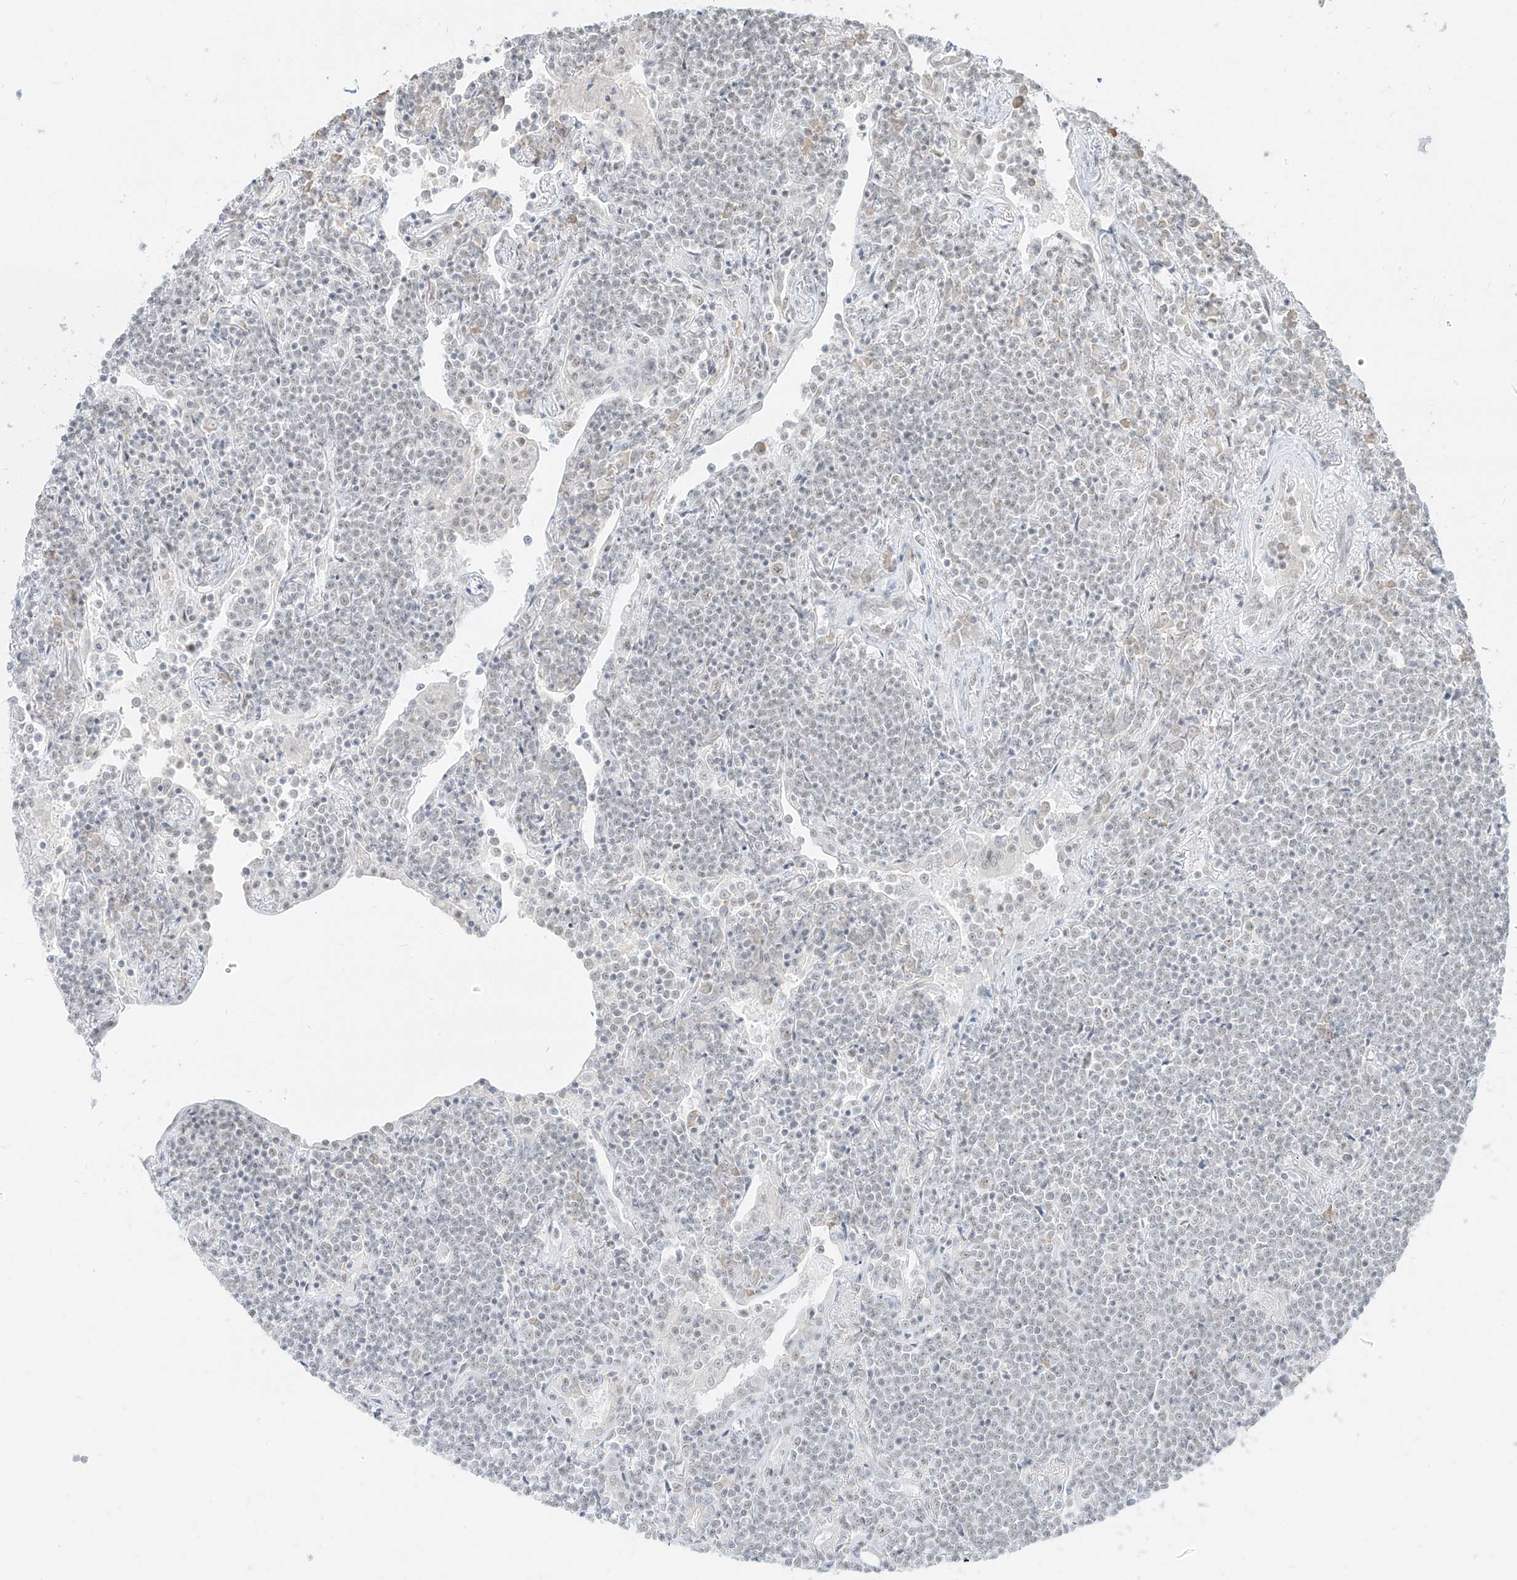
{"staining": {"intensity": "negative", "quantity": "none", "location": "none"}, "tissue": "lymphoma", "cell_type": "Tumor cells", "image_type": "cancer", "snomed": [{"axis": "morphology", "description": "Malignant lymphoma, non-Hodgkin's type, Low grade"}, {"axis": "topography", "description": "Lung"}], "caption": "Tumor cells are negative for brown protein staining in low-grade malignant lymphoma, non-Hodgkin's type.", "gene": "SUPT5H", "patient": {"sex": "female", "age": 71}}